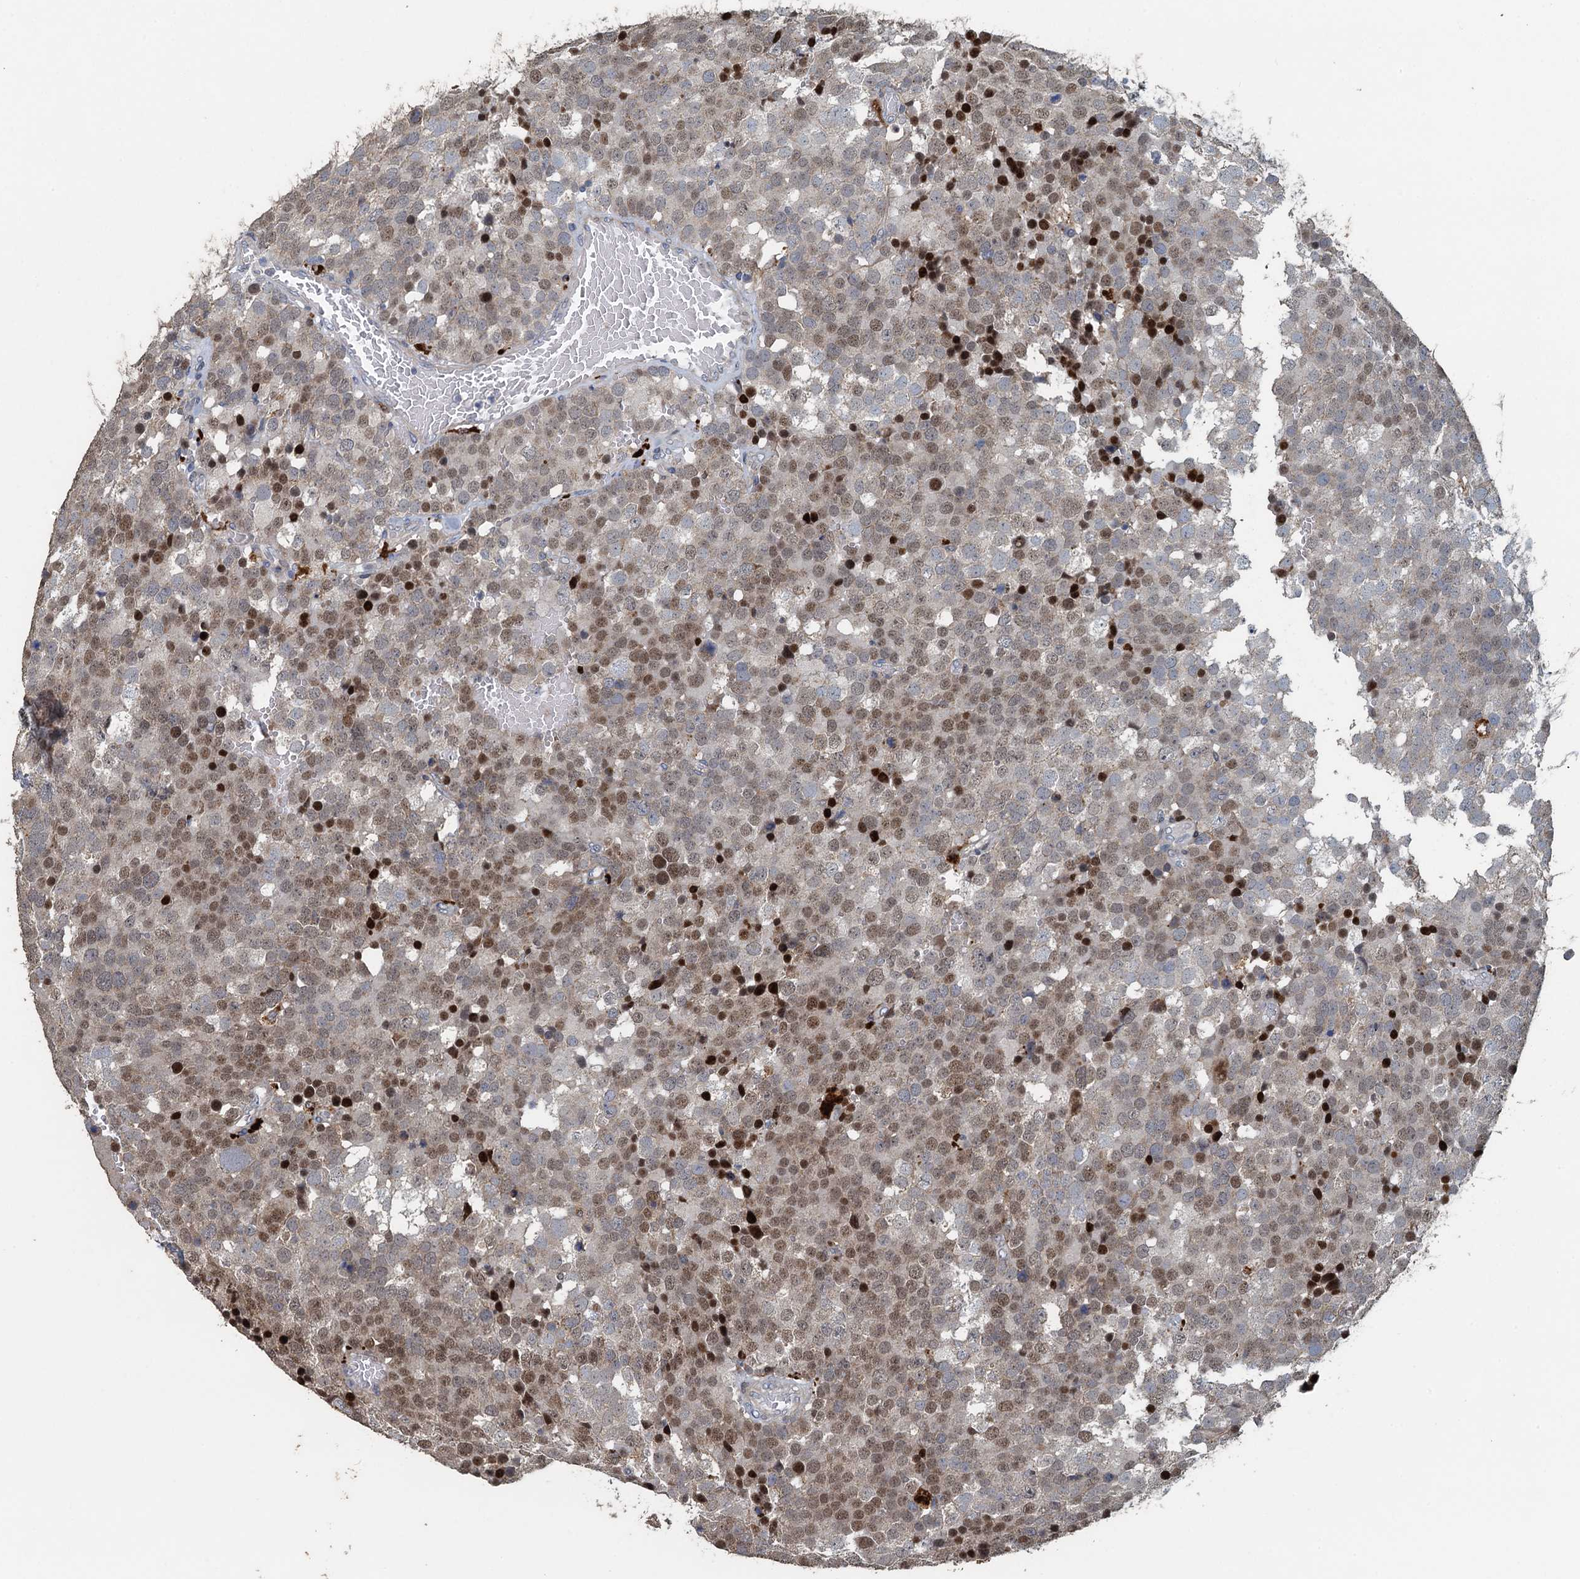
{"staining": {"intensity": "weak", "quantity": "25%-75%", "location": "nuclear"}, "tissue": "testis cancer", "cell_type": "Tumor cells", "image_type": "cancer", "snomed": [{"axis": "morphology", "description": "Seminoma, NOS"}, {"axis": "topography", "description": "Testis"}], "caption": "This image demonstrates testis seminoma stained with IHC to label a protein in brown. The nuclear of tumor cells show weak positivity for the protein. Nuclei are counter-stained blue.", "gene": "AGRN", "patient": {"sex": "male", "age": 71}}